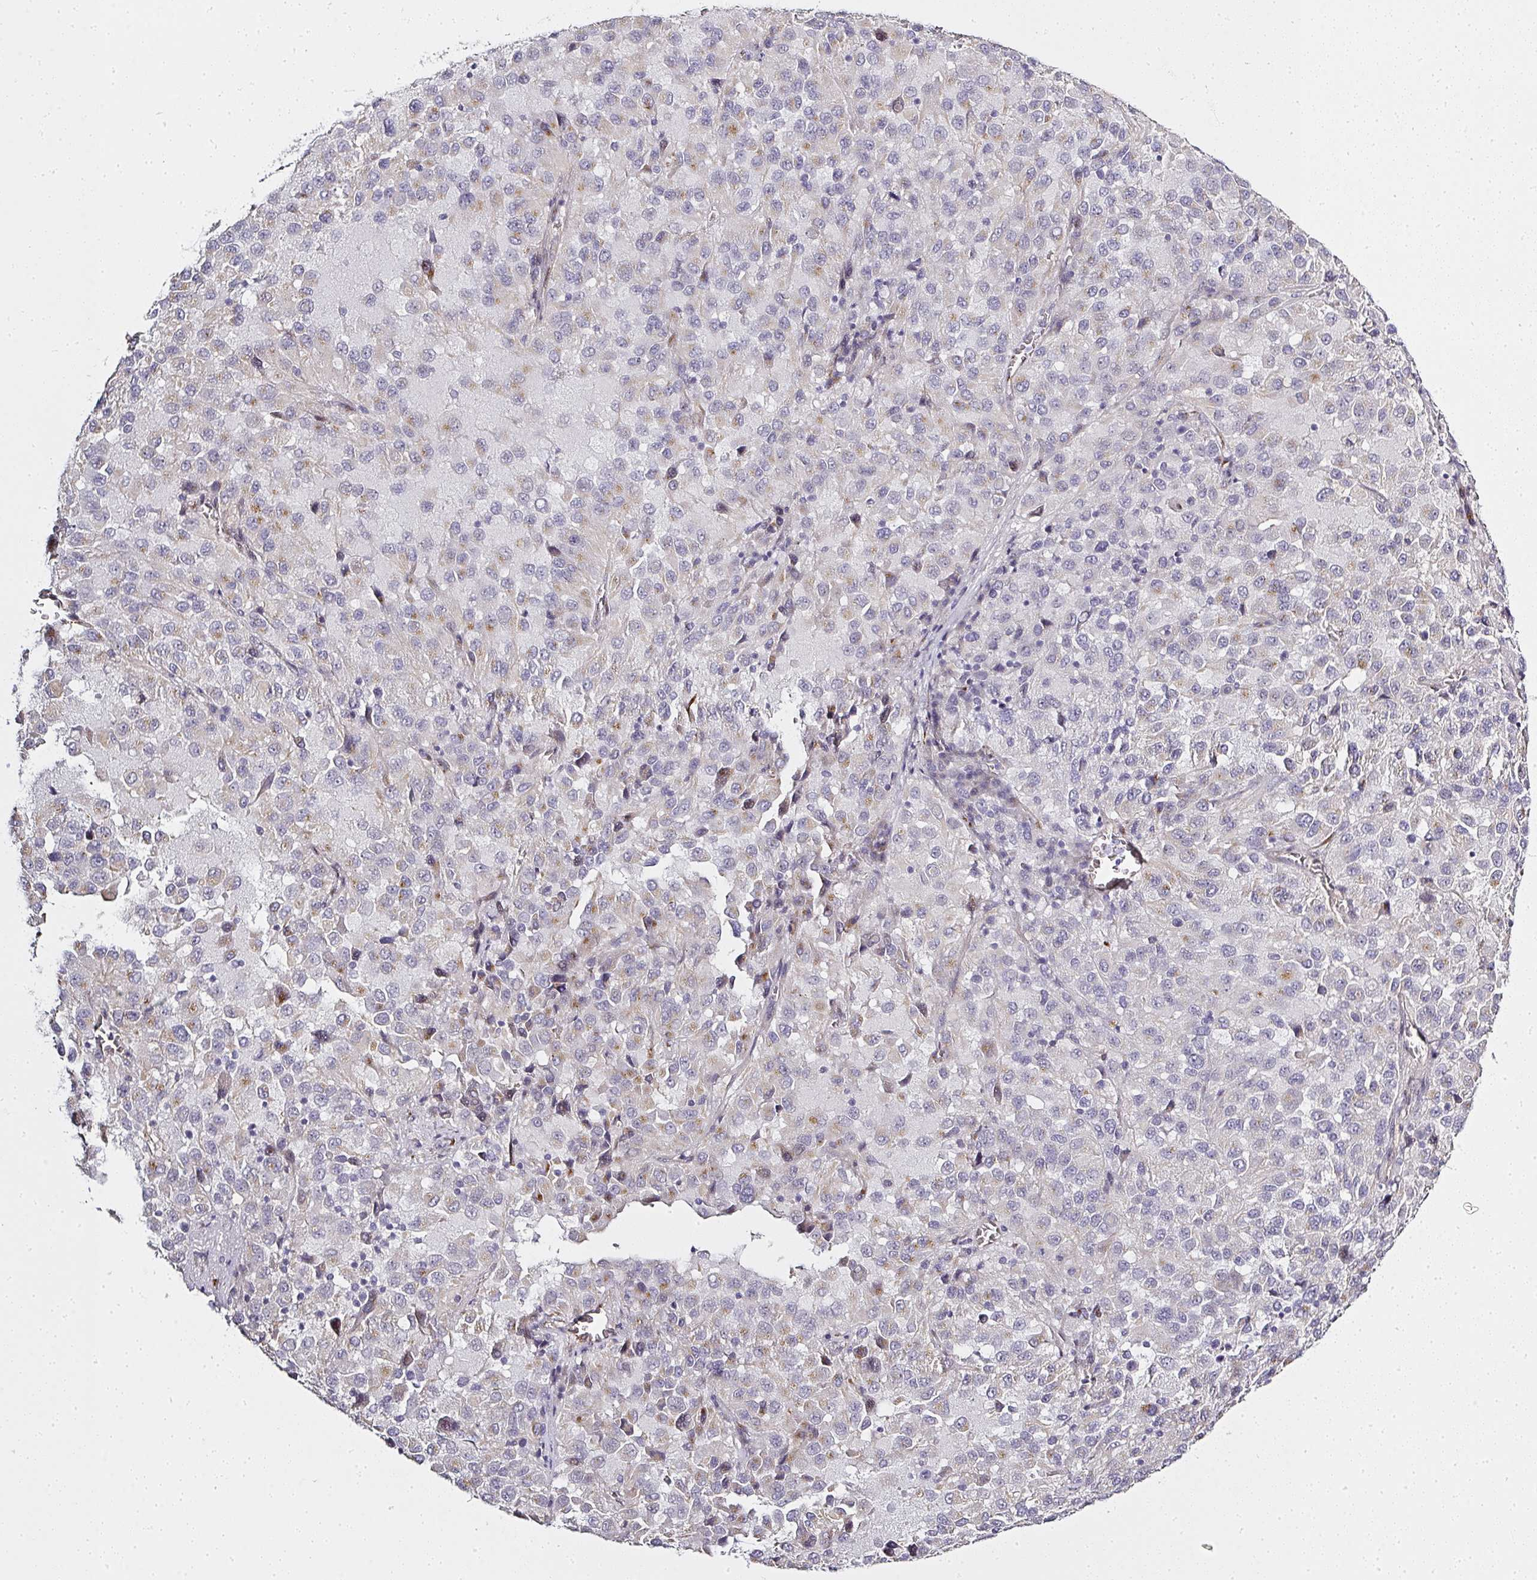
{"staining": {"intensity": "weak", "quantity": "<25%", "location": "cytoplasmic/membranous"}, "tissue": "melanoma", "cell_type": "Tumor cells", "image_type": "cancer", "snomed": [{"axis": "morphology", "description": "Malignant melanoma, Metastatic site"}, {"axis": "topography", "description": "Lung"}], "caption": "This micrograph is of malignant melanoma (metastatic site) stained with IHC to label a protein in brown with the nuclei are counter-stained blue. There is no staining in tumor cells. (Brightfield microscopy of DAB immunohistochemistry (IHC) at high magnification).", "gene": "ATP8B2", "patient": {"sex": "male", "age": 64}}